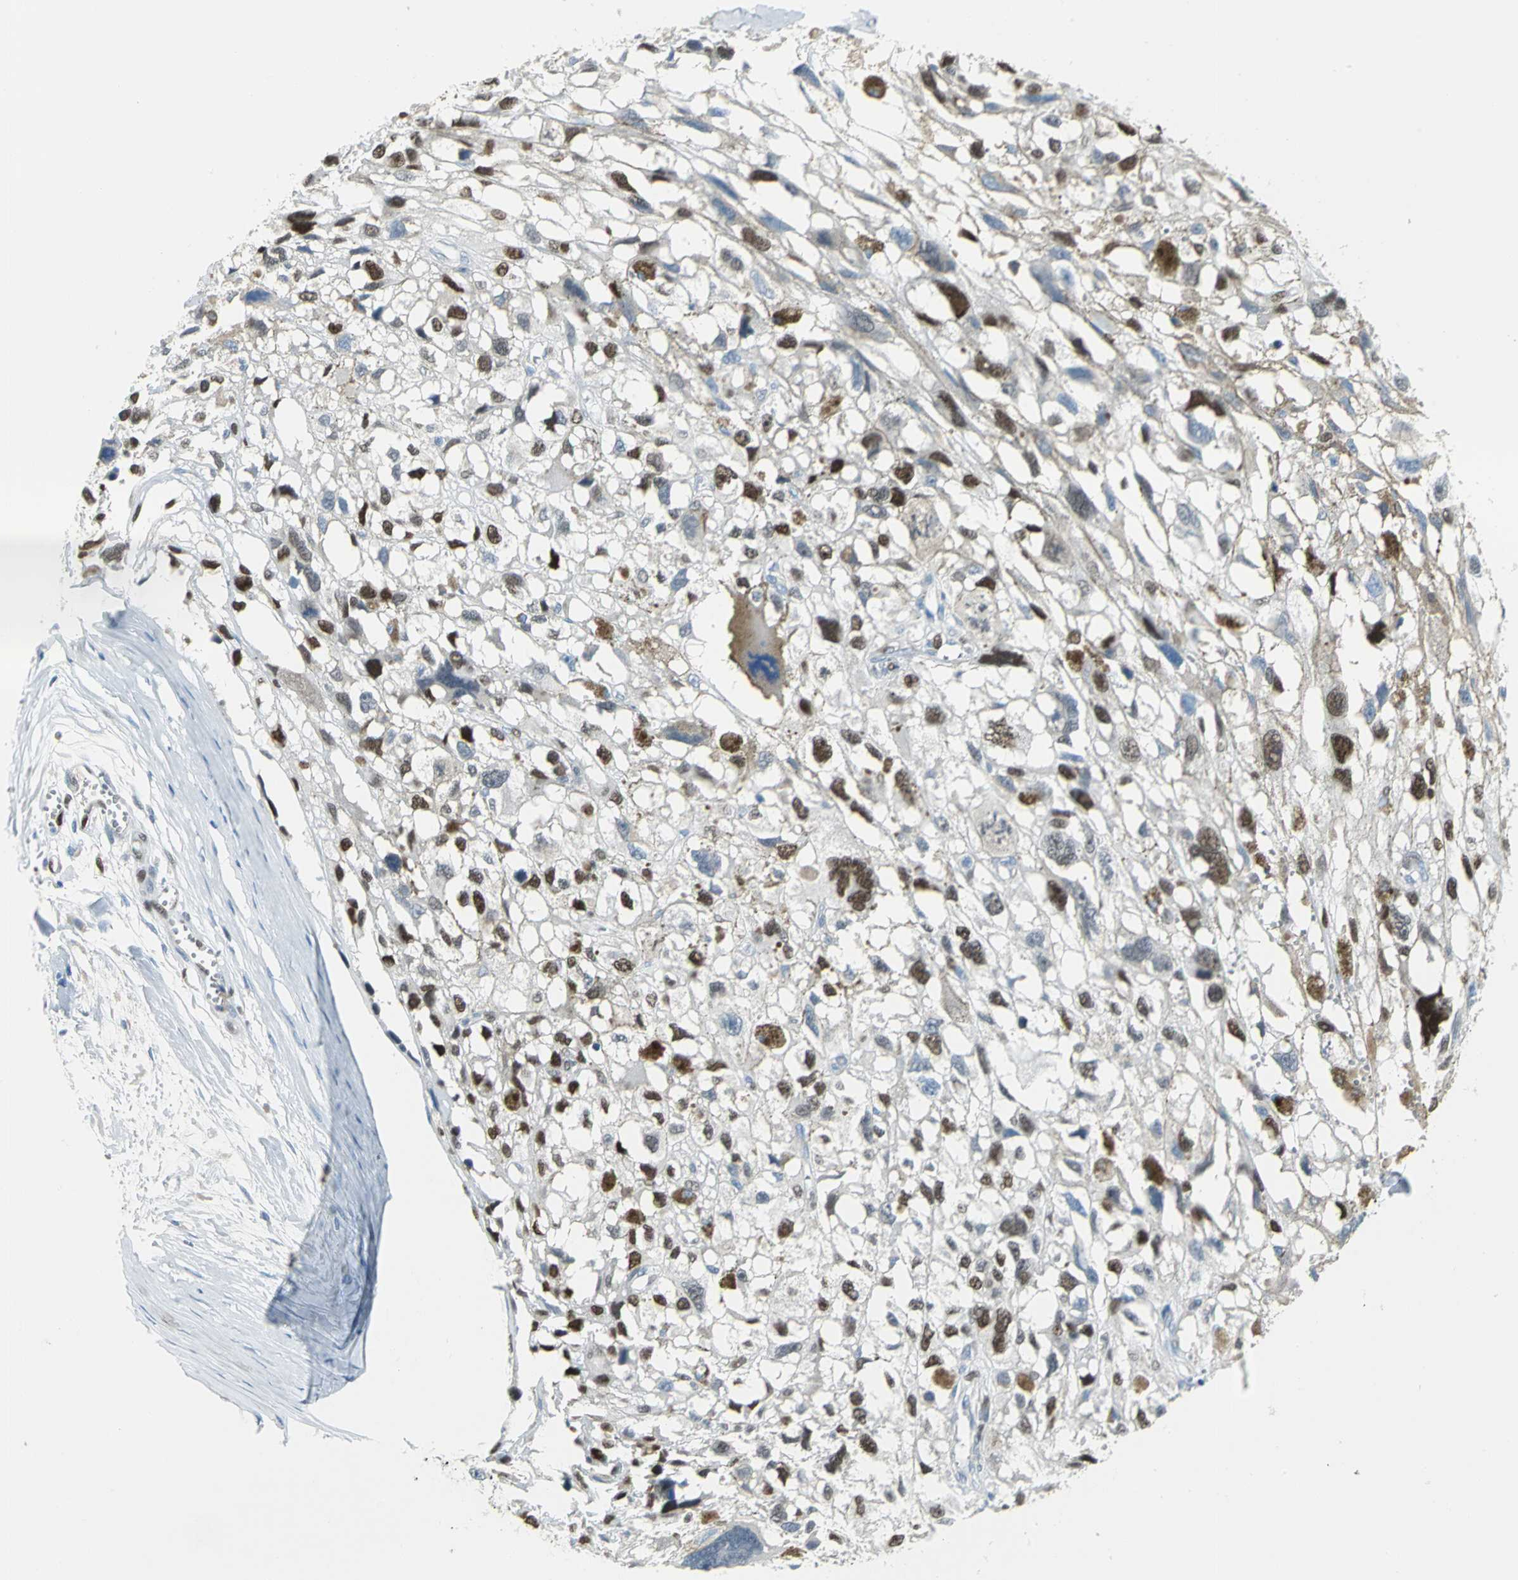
{"staining": {"intensity": "moderate", "quantity": ">75%", "location": "nuclear"}, "tissue": "melanoma", "cell_type": "Tumor cells", "image_type": "cancer", "snomed": [{"axis": "morphology", "description": "Malignant melanoma, Metastatic site"}, {"axis": "topography", "description": "Lymph node"}], "caption": "A high-resolution image shows immunohistochemistry staining of melanoma, which exhibits moderate nuclear expression in approximately >75% of tumor cells. (DAB = brown stain, brightfield microscopy at high magnification).", "gene": "MCM3", "patient": {"sex": "male", "age": 59}}